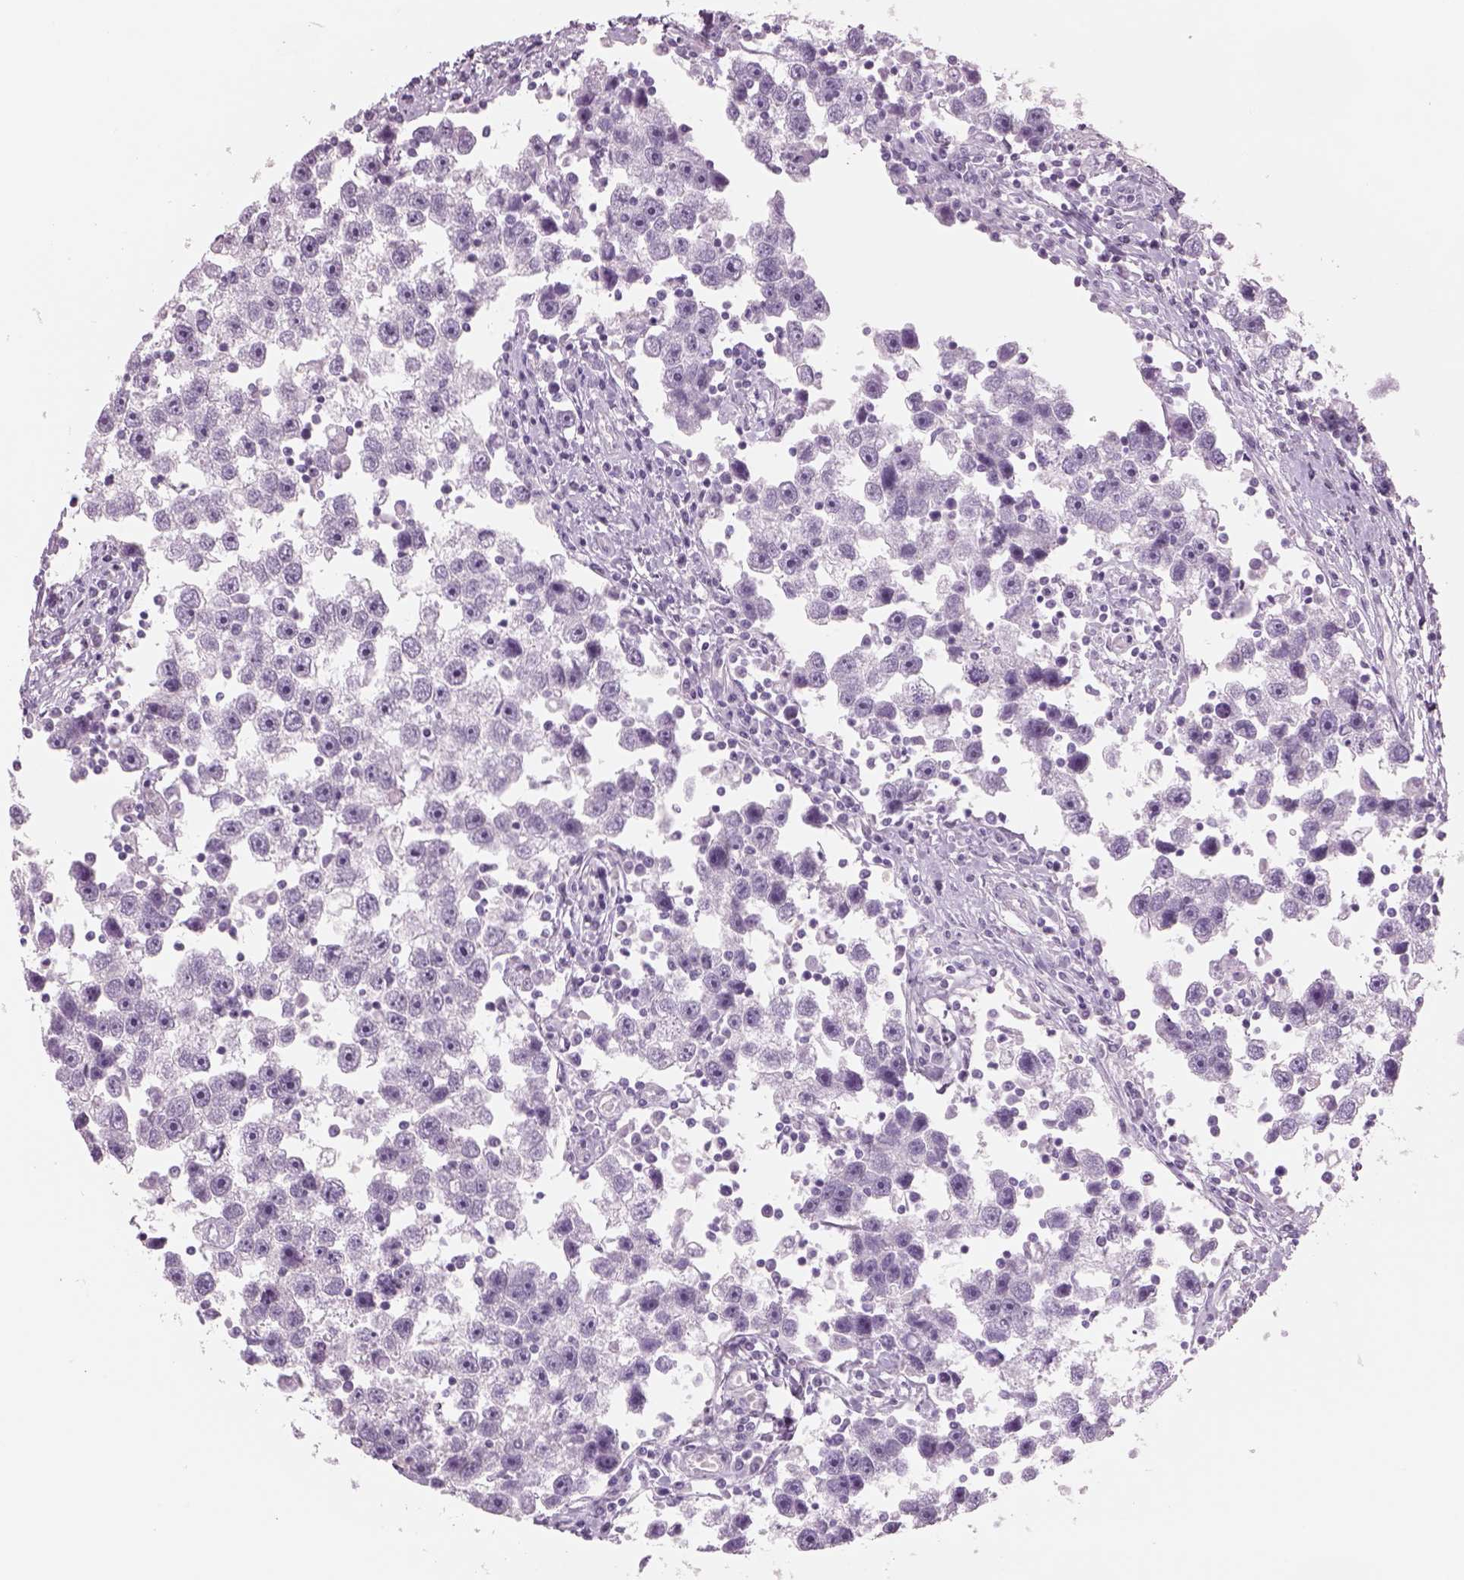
{"staining": {"intensity": "negative", "quantity": "none", "location": "none"}, "tissue": "testis cancer", "cell_type": "Tumor cells", "image_type": "cancer", "snomed": [{"axis": "morphology", "description": "Seminoma, NOS"}, {"axis": "topography", "description": "Testis"}], "caption": "A histopathology image of testis seminoma stained for a protein shows no brown staining in tumor cells. The staining is performed using DAB brown chromogen with nuclei counter-stained in using hematoxylin.", "gene": "RHO", "patient": {"sex": "male", "age": 30}}